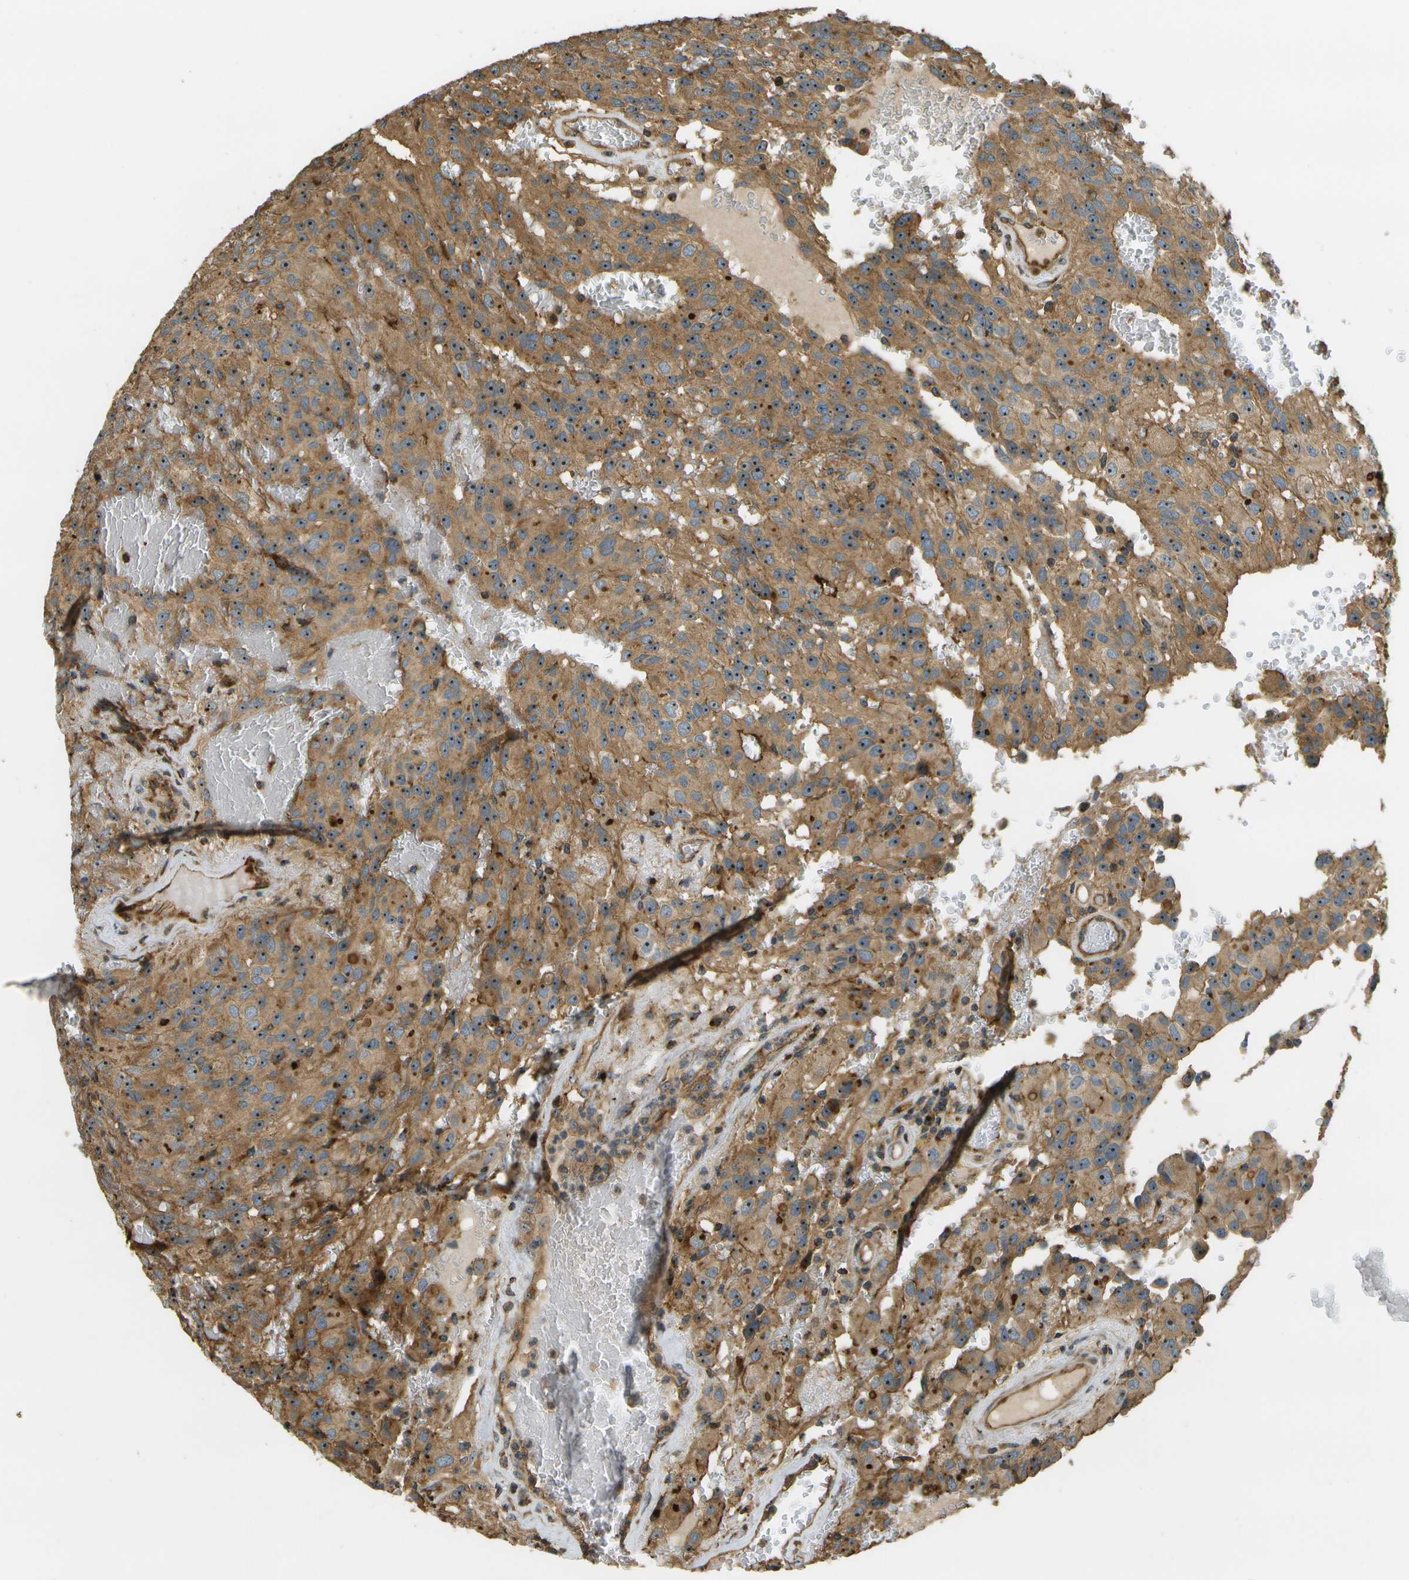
{"staining": {"intensity": "moderate", "quantity": ">75%", "location": "cytoplasmic/membranous,nuclear"}, "tissue": "glioma", "cell_type": "Tumor cells", "image_type": "cancer", "snomed": [{"axis": "morphology", "description": "Glioma, malignant, High grade"}, {"axis": "topography", "description": "Brain"}], "caption": "Immunohistochemical staining of human malignant high-grade glioma reveals medium levels of moderate cytoplasmic/membranous and nuclear protein positivity in approximately >75% of tumor cells. The staining was performed using DAB, with brown indicating positive protein expression. Nuclei are stained blue with hematoxylin.", "gene": "LRP12", "patient": {"sex": "male", "age": 32}}